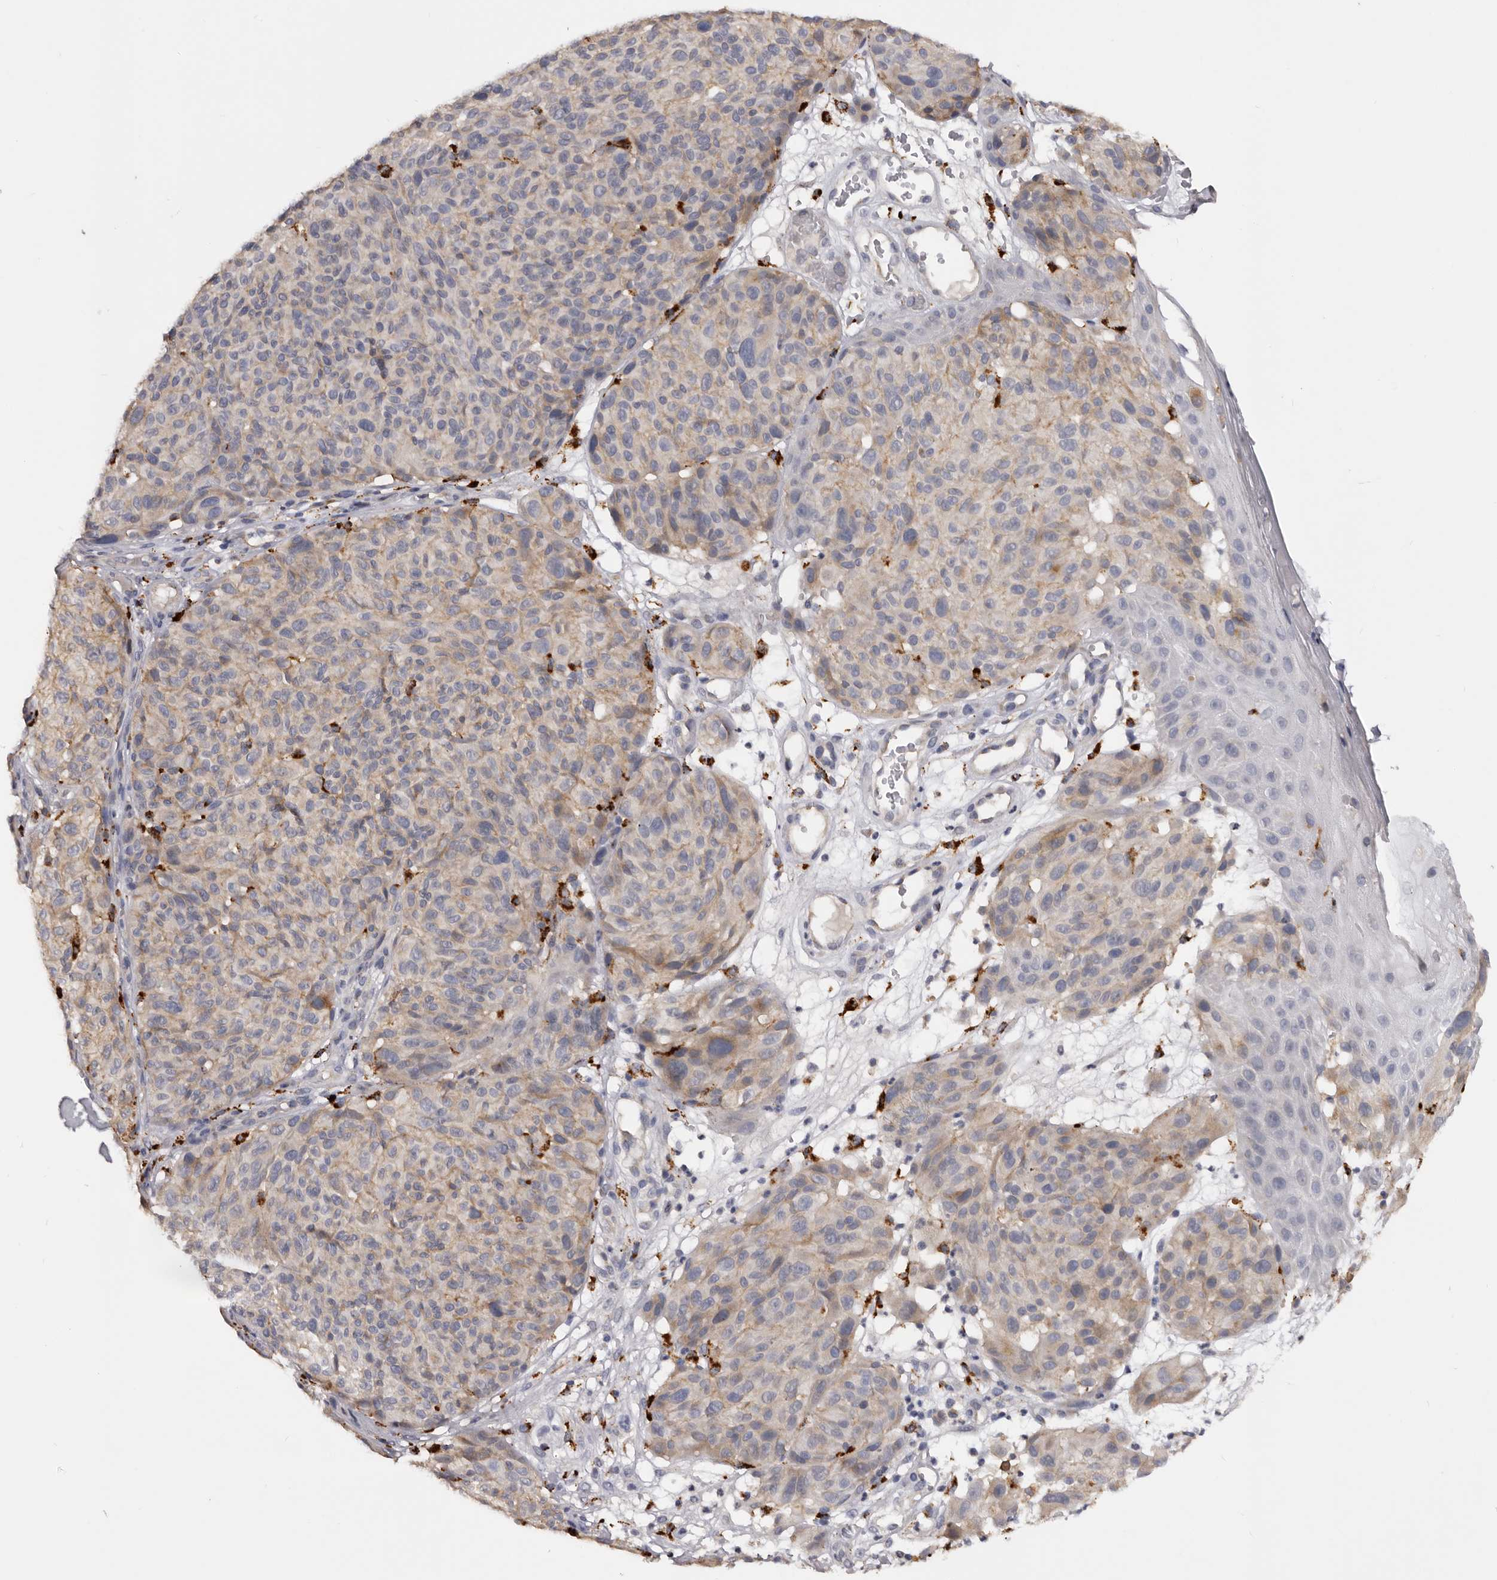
{"staining": {"intensity": "moderate", "quantity": "<25%", "location": "cytoplasmic/membranous"}, "tissue": "melanoma", "cell_type": "Tumor cells", "image_type": "cancer", "snomed": [{"axis": "morphology", "description": "Malignant melanoma, NOS"}, {"axis": "topography", "description": "Skin"}], "caption": "Malignant melanoma stained with immunohistochemistry shows moderate cytoplasmic/membranous expression in about <25% of tumor cells.", "gene": "DAP", "patient": {"sex": "male", "age": 83}}